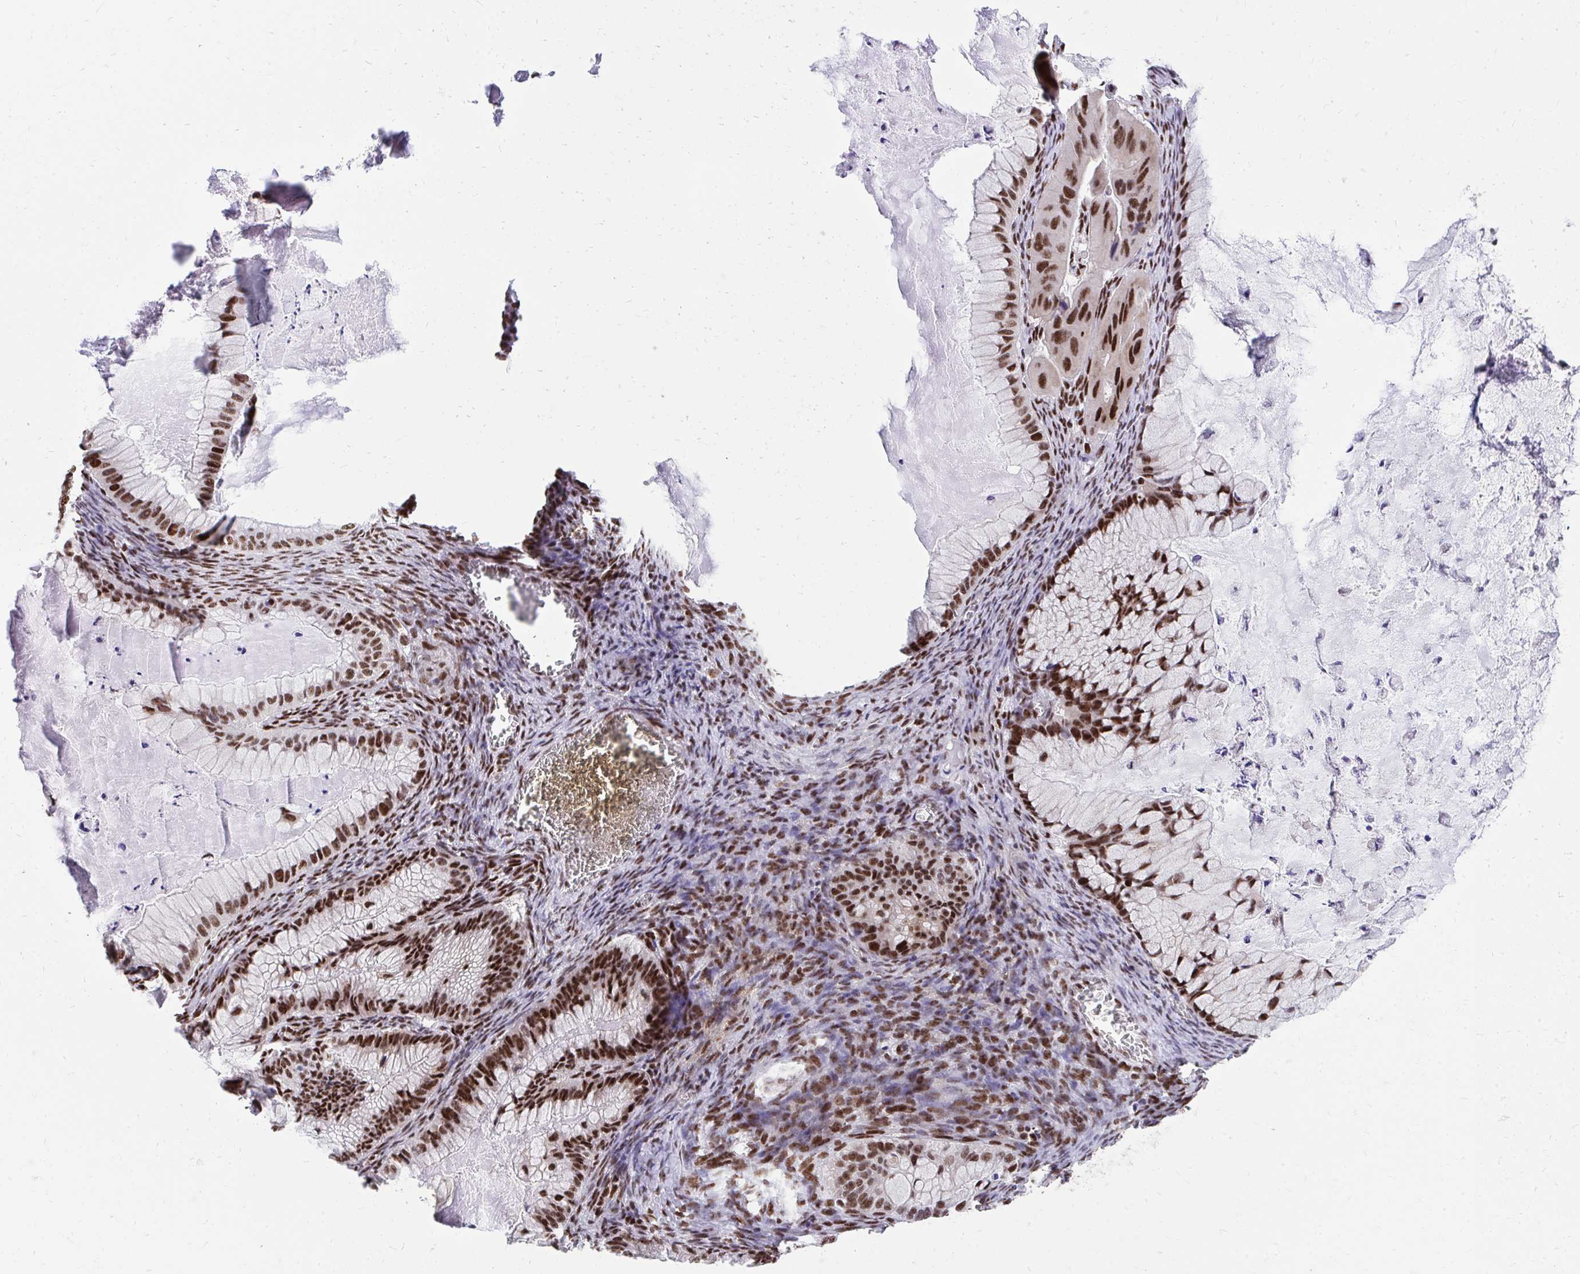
{"staining": {"intensity": "strong", "quantity": ">75%", "location": "nuclear"}, "tissue": "ovarian cancer", "cell_type": "Tumor cells", "image_type": "cancer", "snomed": [{"axis": "morphology", "description": "Cystadenocarcinoma, mucinous, NOS"}, {"axis": "topography", "description": "Ovary"}], "caption": "Ovarian cancer (mucinous cystadenocarcinoma) stained with immunohistochemistry demonstrates strong nuclear staining in approximately >75% of tumor cells.", "gene": "SYNE4", "patient": {"sex": "female", "age": 72}}